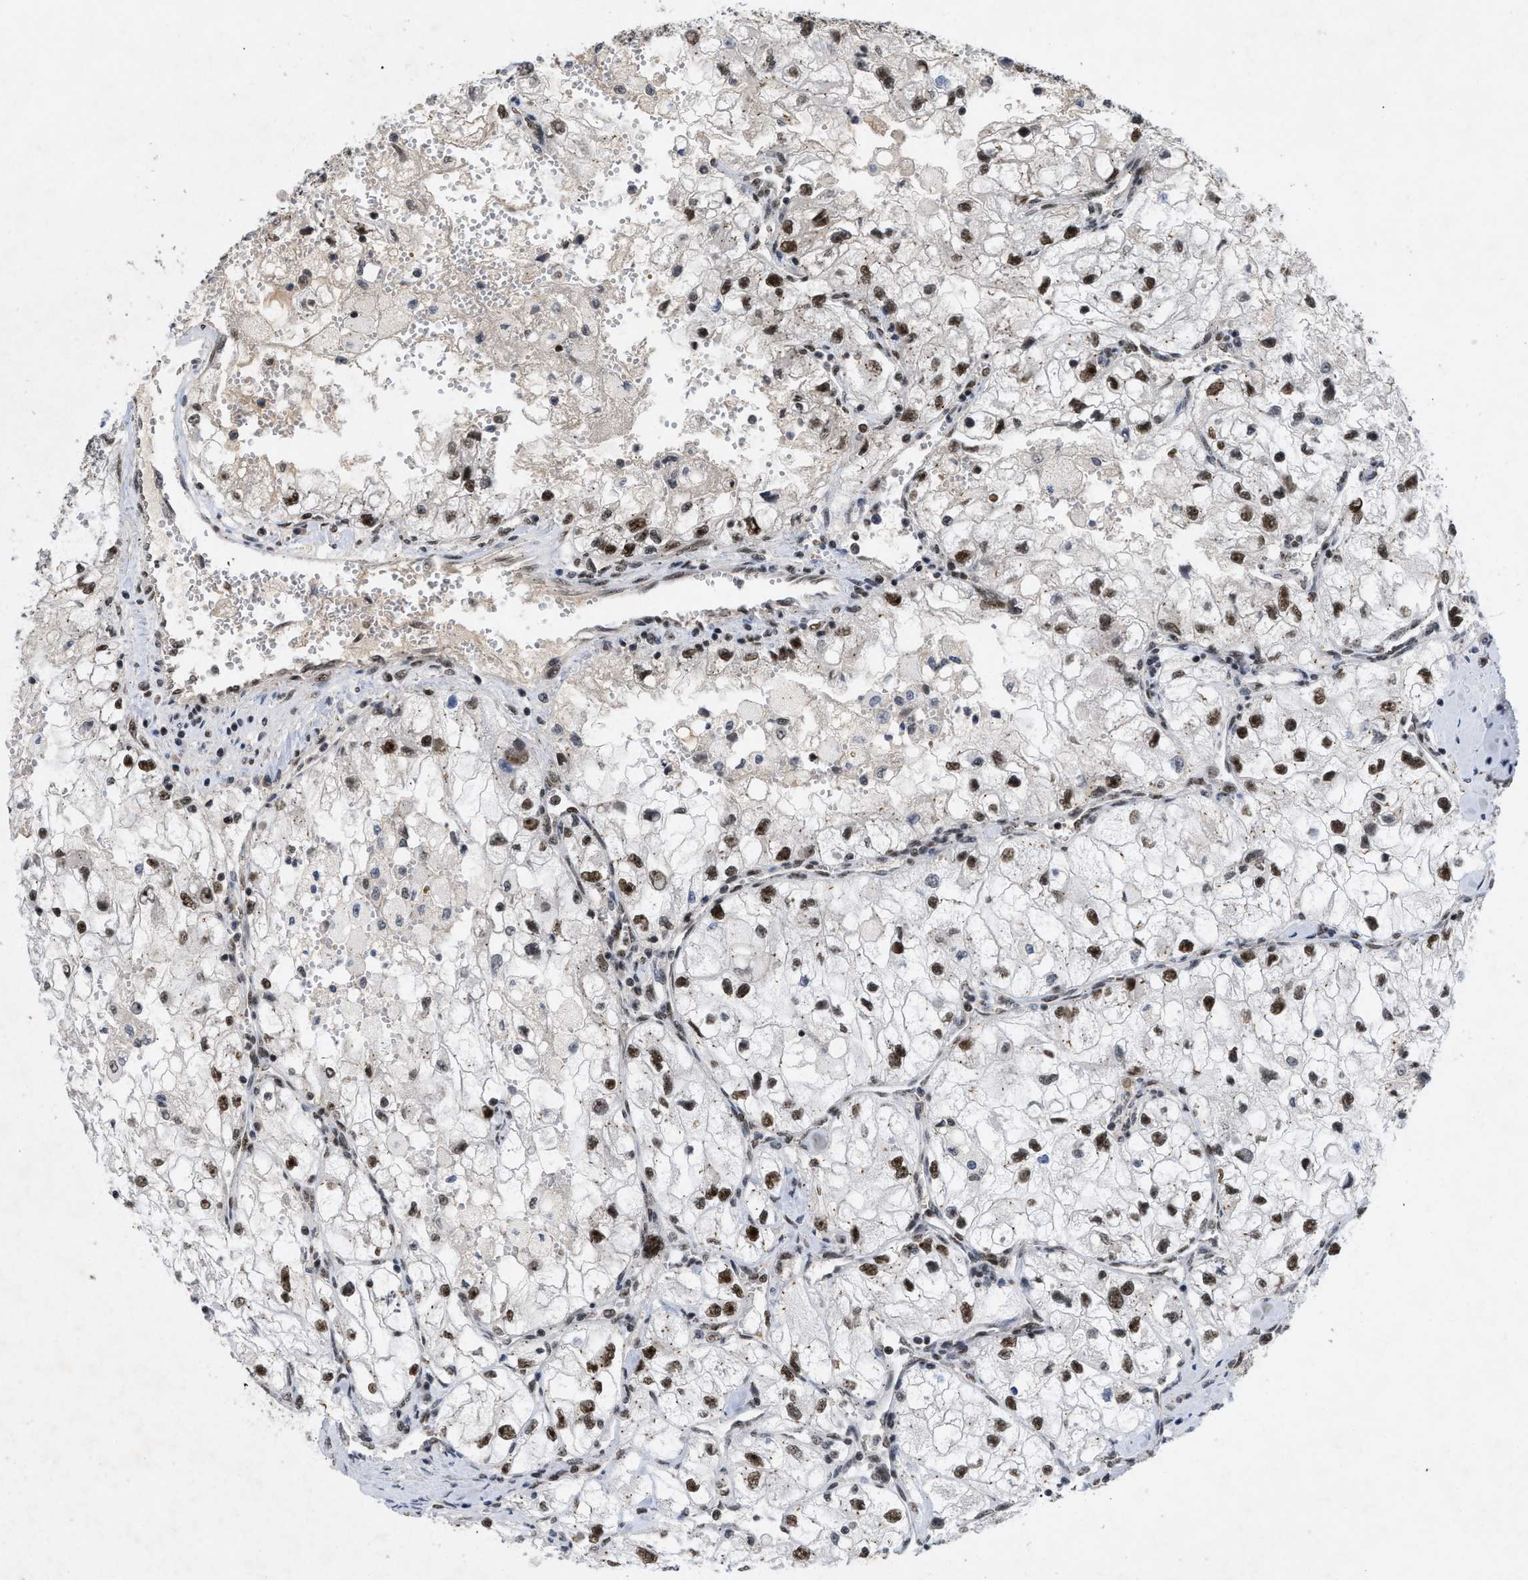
{"staining": {"intensity": "moderate", "quantity": ">75%", "location": "nuclear"}, "tissue": "renal cancer", "cell_type": "Tumor cells", "image_type": "cancer", "snomed": [{"axis": "morphology", "description": "Adenocarcinoma, NOS"}, {"axis": "topography", "description": "Kidney"}], "caption": "Renal adenocarcinoma tissue exhibits moderate nuclear staining in about >75% of tumor cells", "gene": "ZNF346", "patient": {"sex": "female", "age": 70}}